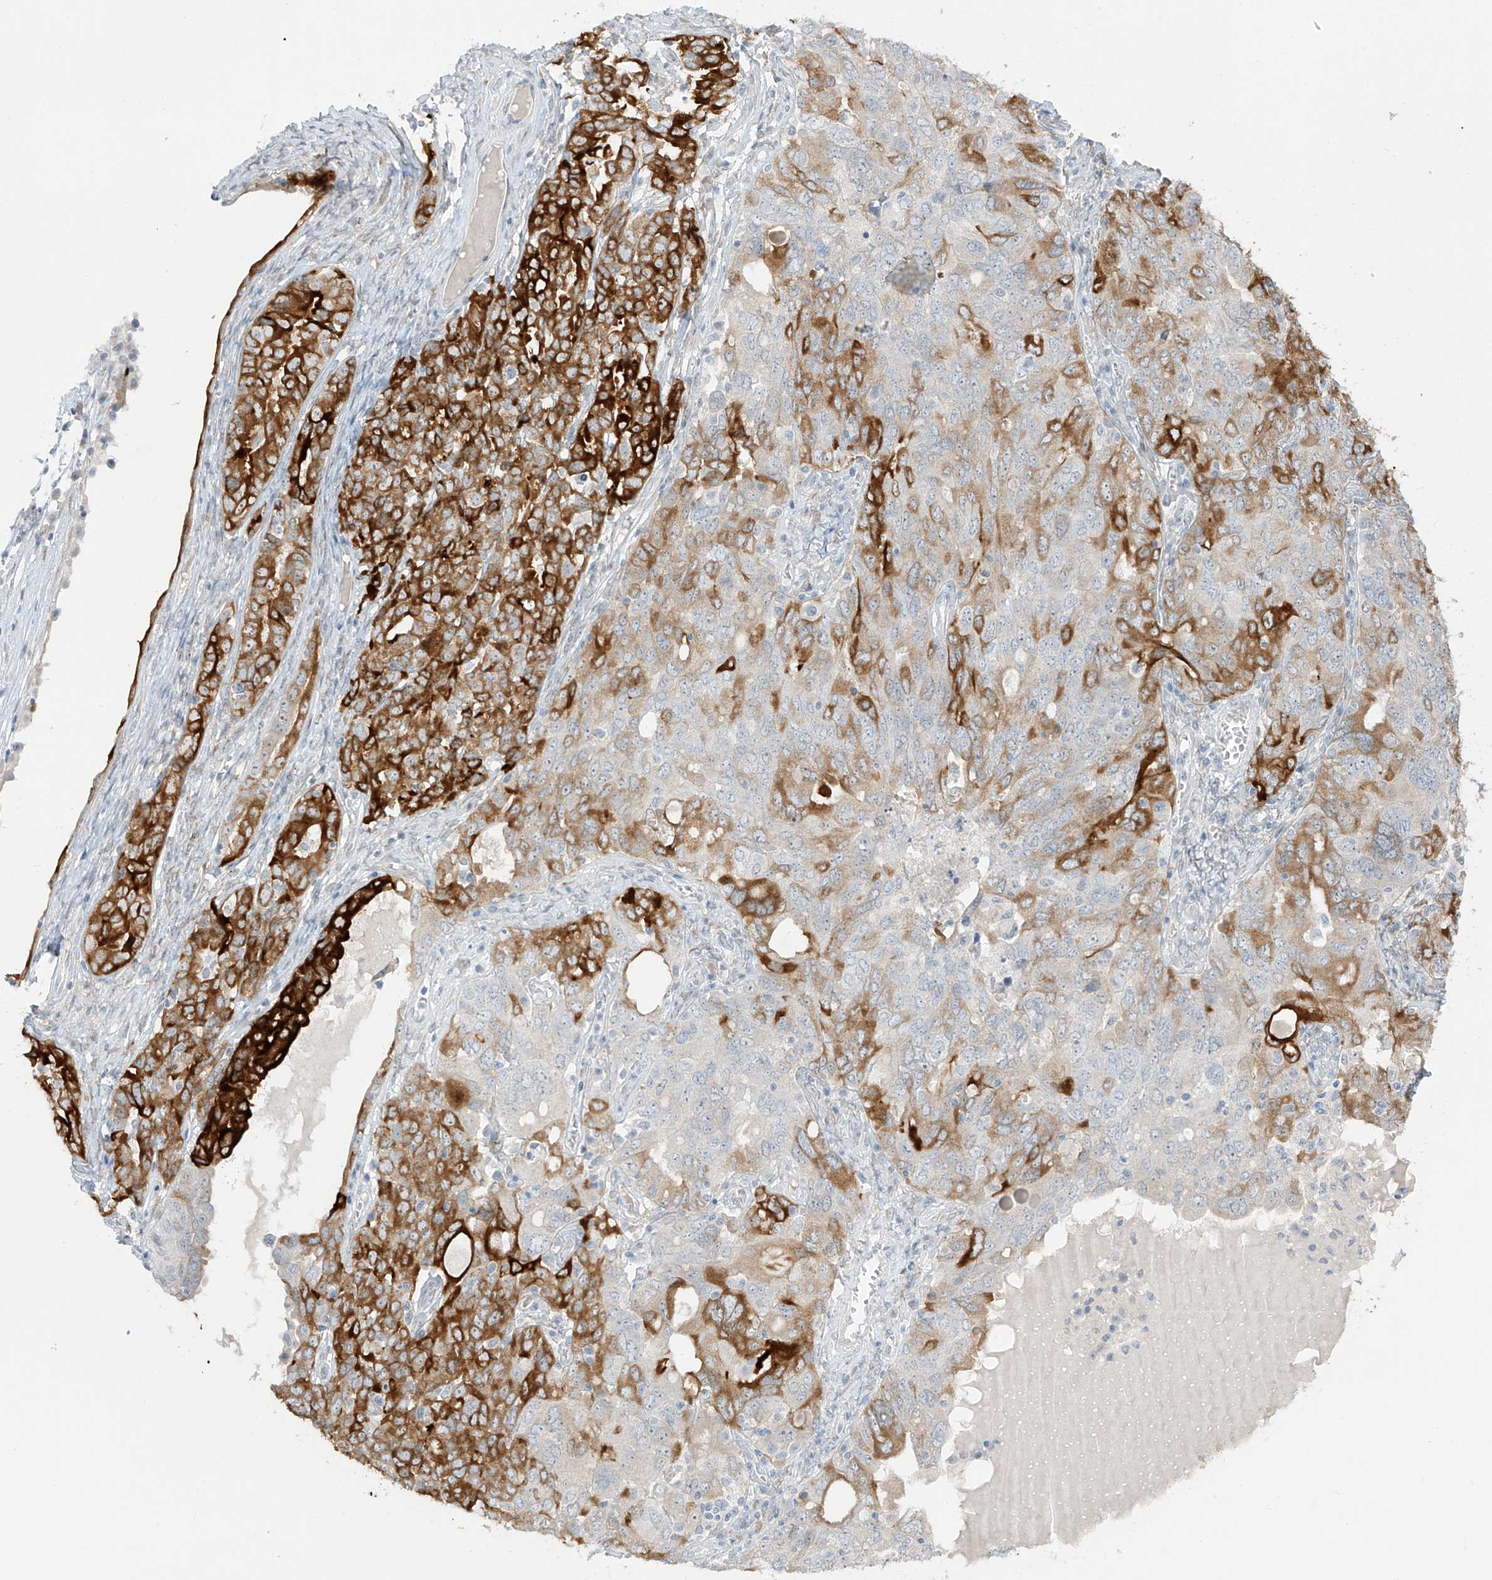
{"staining": {"intensity": "strong", "quantity": "25%-75%", "location": "cytoplasmic/membranous"}, "tissue": "ovarian cancer", "cell_type": "Tumor cells", "image_type": "cancer", "snomed": [{"axis": "morphology", "description": "Carcinoma, endometroid"}, {"axis": "topography", "description": "Ovary"}], "caption": "Protein staining exhibits strong cytoplasmic/membranous expression in about 25%-75% of tumor cells in ovarian endometroid carcinoma. Ihc stains the protein of interest in brown and the nuclei are stained blue.", "gene": "DCDC2", "patient": {"sex": "female", "age": 62}}